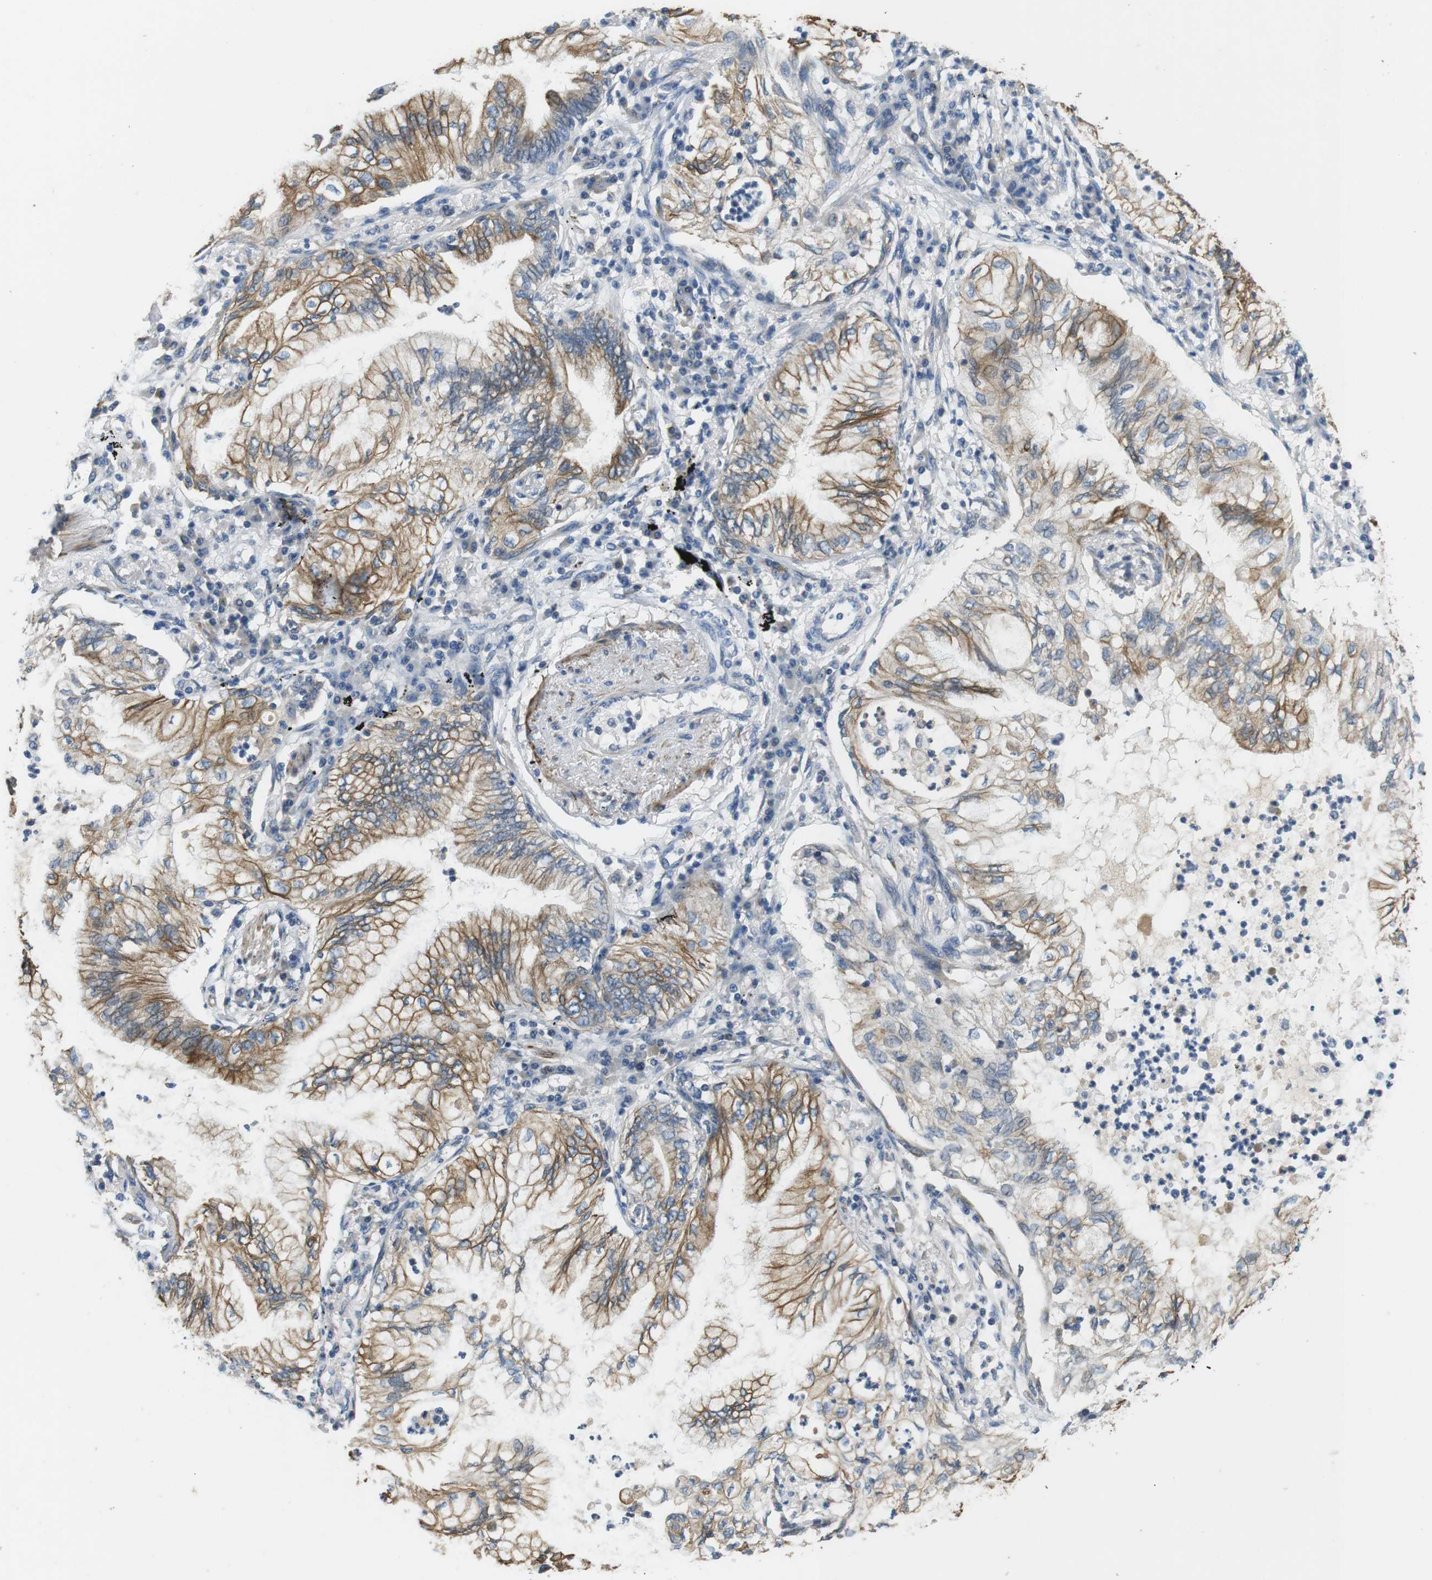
{"staining": {"intensity": "moderate", "quantity": ">75%", "location": "cytoplasmic/membranous"}, "tissue": "lung cancer", "cell_type": "Tumor cells", "image_type": "cancer", "snomed": [{"axis": "morphology", "description": "Normal tissue, NOS"}, {"axis": "morphology", "description": "Adenocarcinoma, NOS"}, {"axis": "topography", "description": "Bronchus"}, {"axis": "topography", "description": "Lung"}], "caption": "Lung cancer tissue displays moderate cytoplasmic/membranous positivity in about >75% of tumor cells, visualized by immunohistochemistry.", "gene": "UNC5CL", "patient": {"sex": "female", "age": 70}}